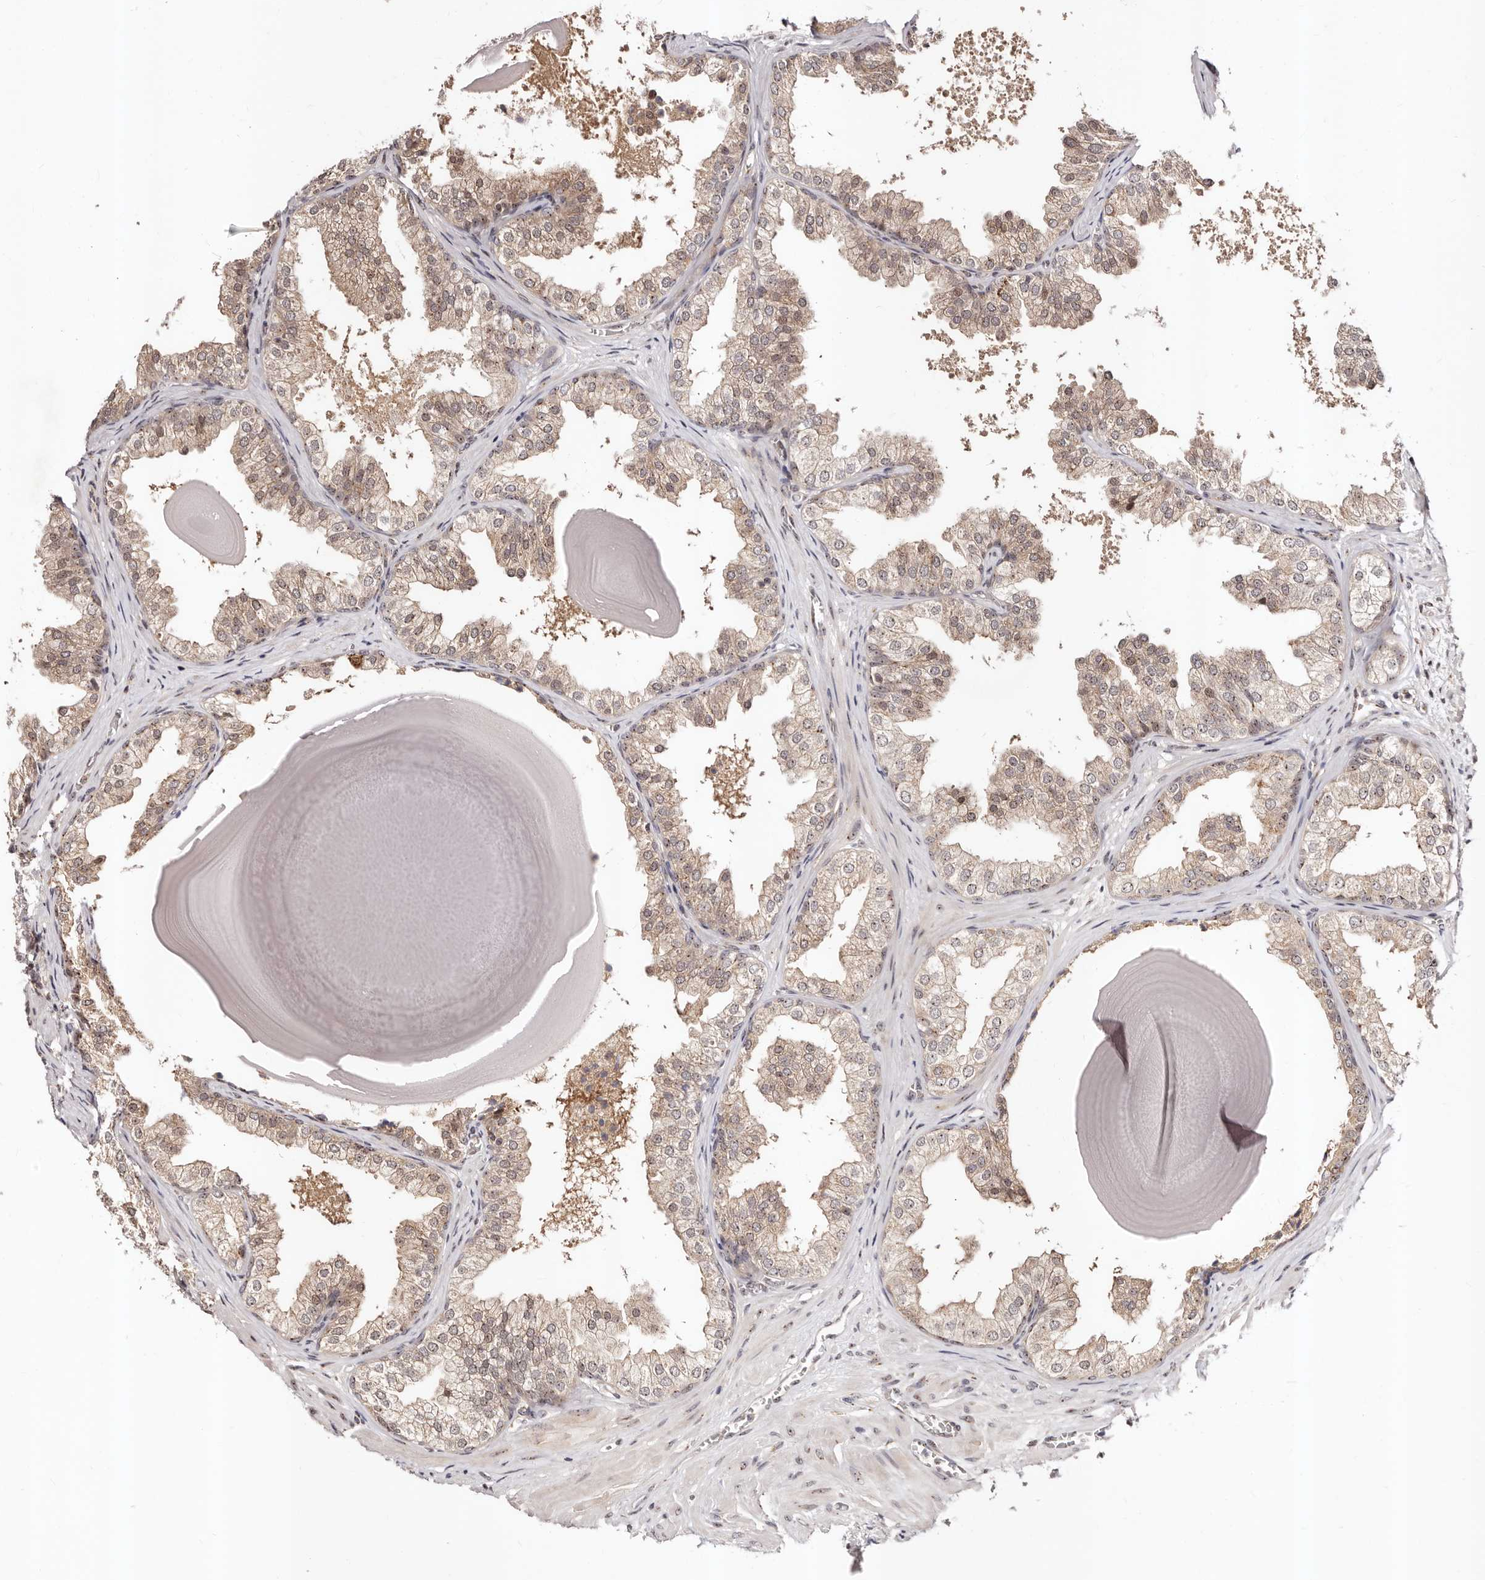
{"staining": {"intensity": "moderate", "quantity": "25%-75%", "location": "cytoplasmic/membranous,nuclear"}, "tissue": "prostate", "cell_type": "Glandular cells", "image_type": "normal", "snomed": [{"axis": "morphology", "description": "Normal tissue, NOS"}, {"axis": "topography", "description": "Prostate"}], "caption": "Prostate stained with DAB immunohistochemistry exhibits medium levels of moderate cytoplasmic/membranous,nuclear positivity in approximately 25%-75% of glandular cells.", "gene": "APOL6", "patient": {"sex": "male", "age": 48}}